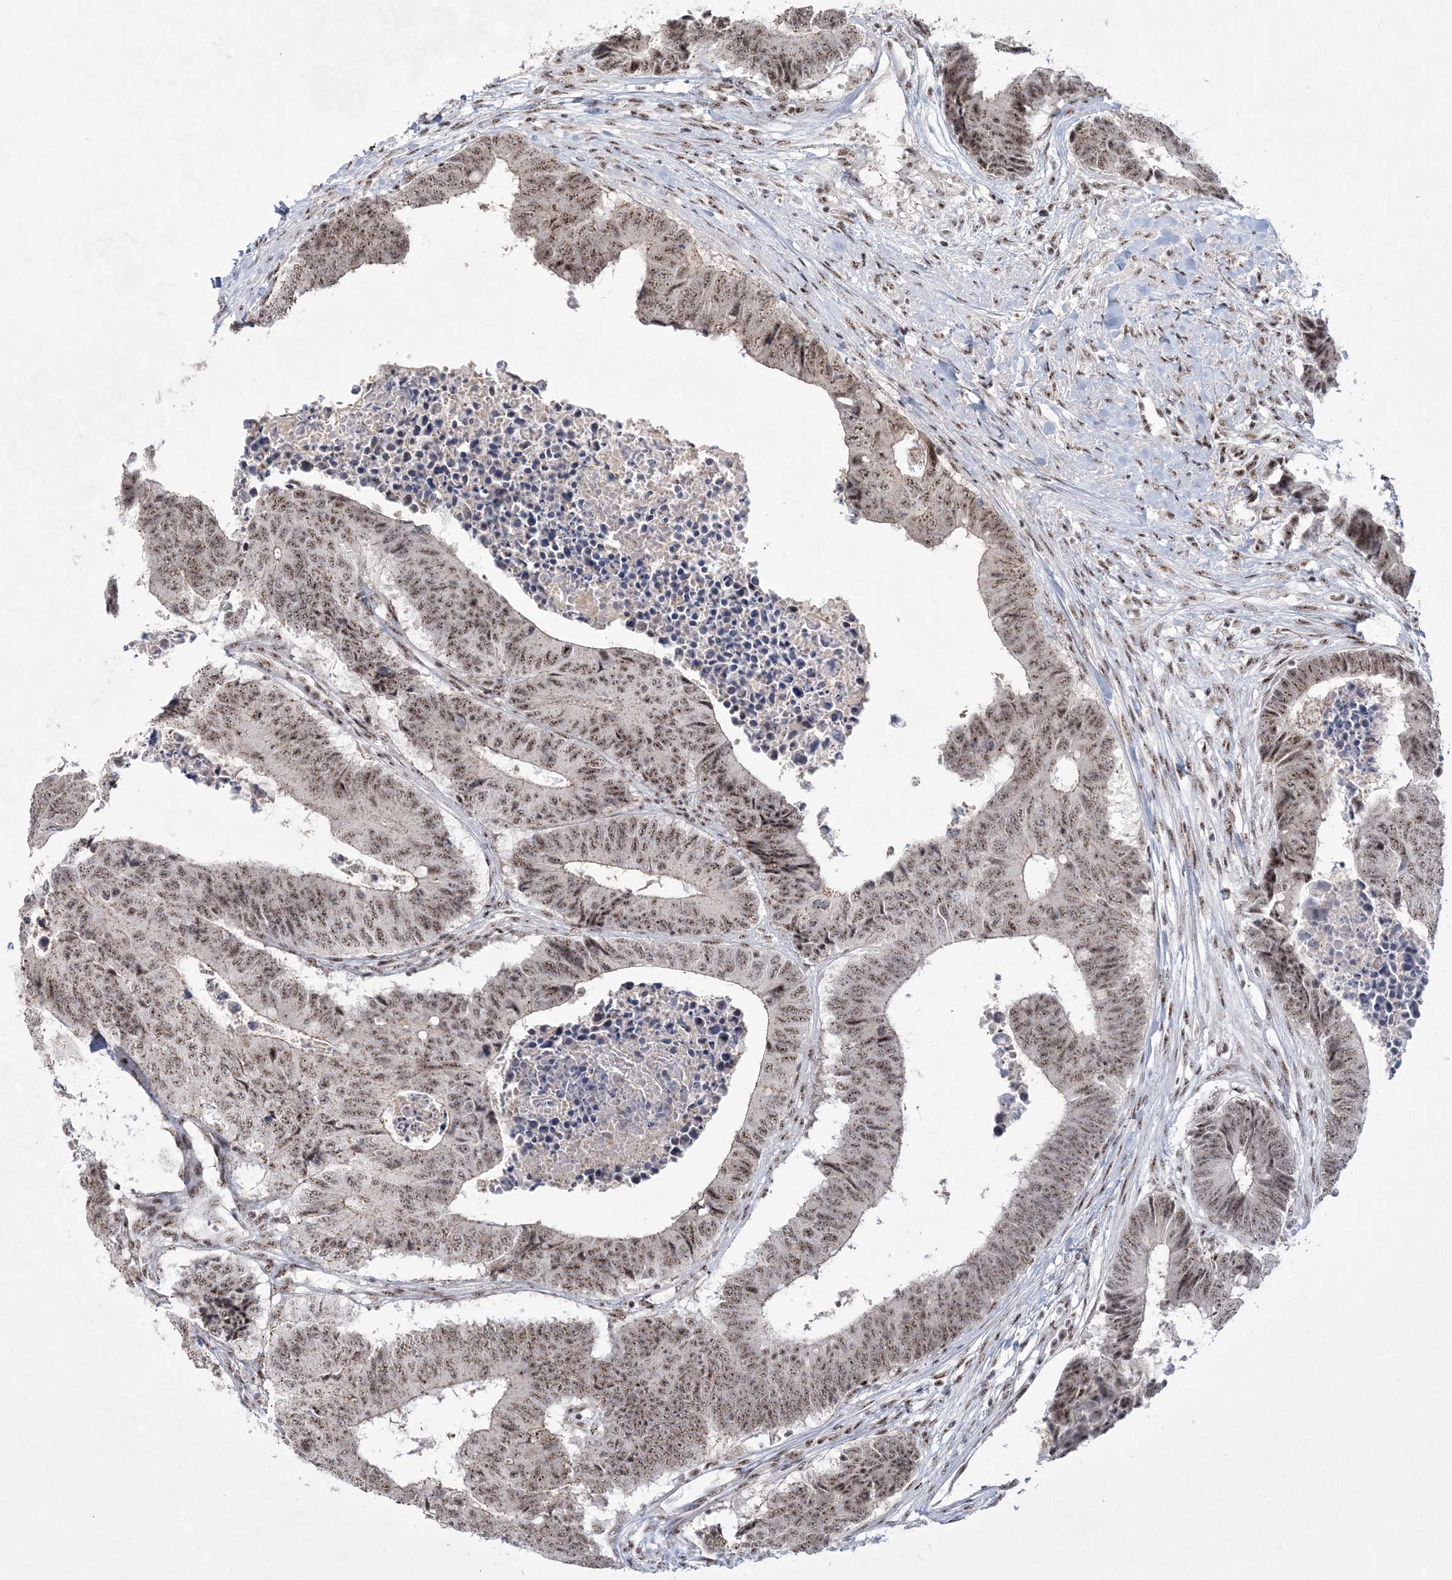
{"staining": {"intensity": "moderate", "quantity": ">75%", "location": "nuclear"}, "tissue": "colorectal cancer", "cell_type": "Tumor cells", "image_type": "cancer", "snomed": [{"axis": "morphology", "description": "Adenocarcinoma, NOS"}, {"axis": "topography", "description": "Rectum"}], "caption": "Brown immunohistochemical staining in human colorectal adenocarcinoma reveals moderate nuclear expression in about >75% of tumor cells.", "gene": "KDM6B", "patient": {"sex": "male", "age": 84}}